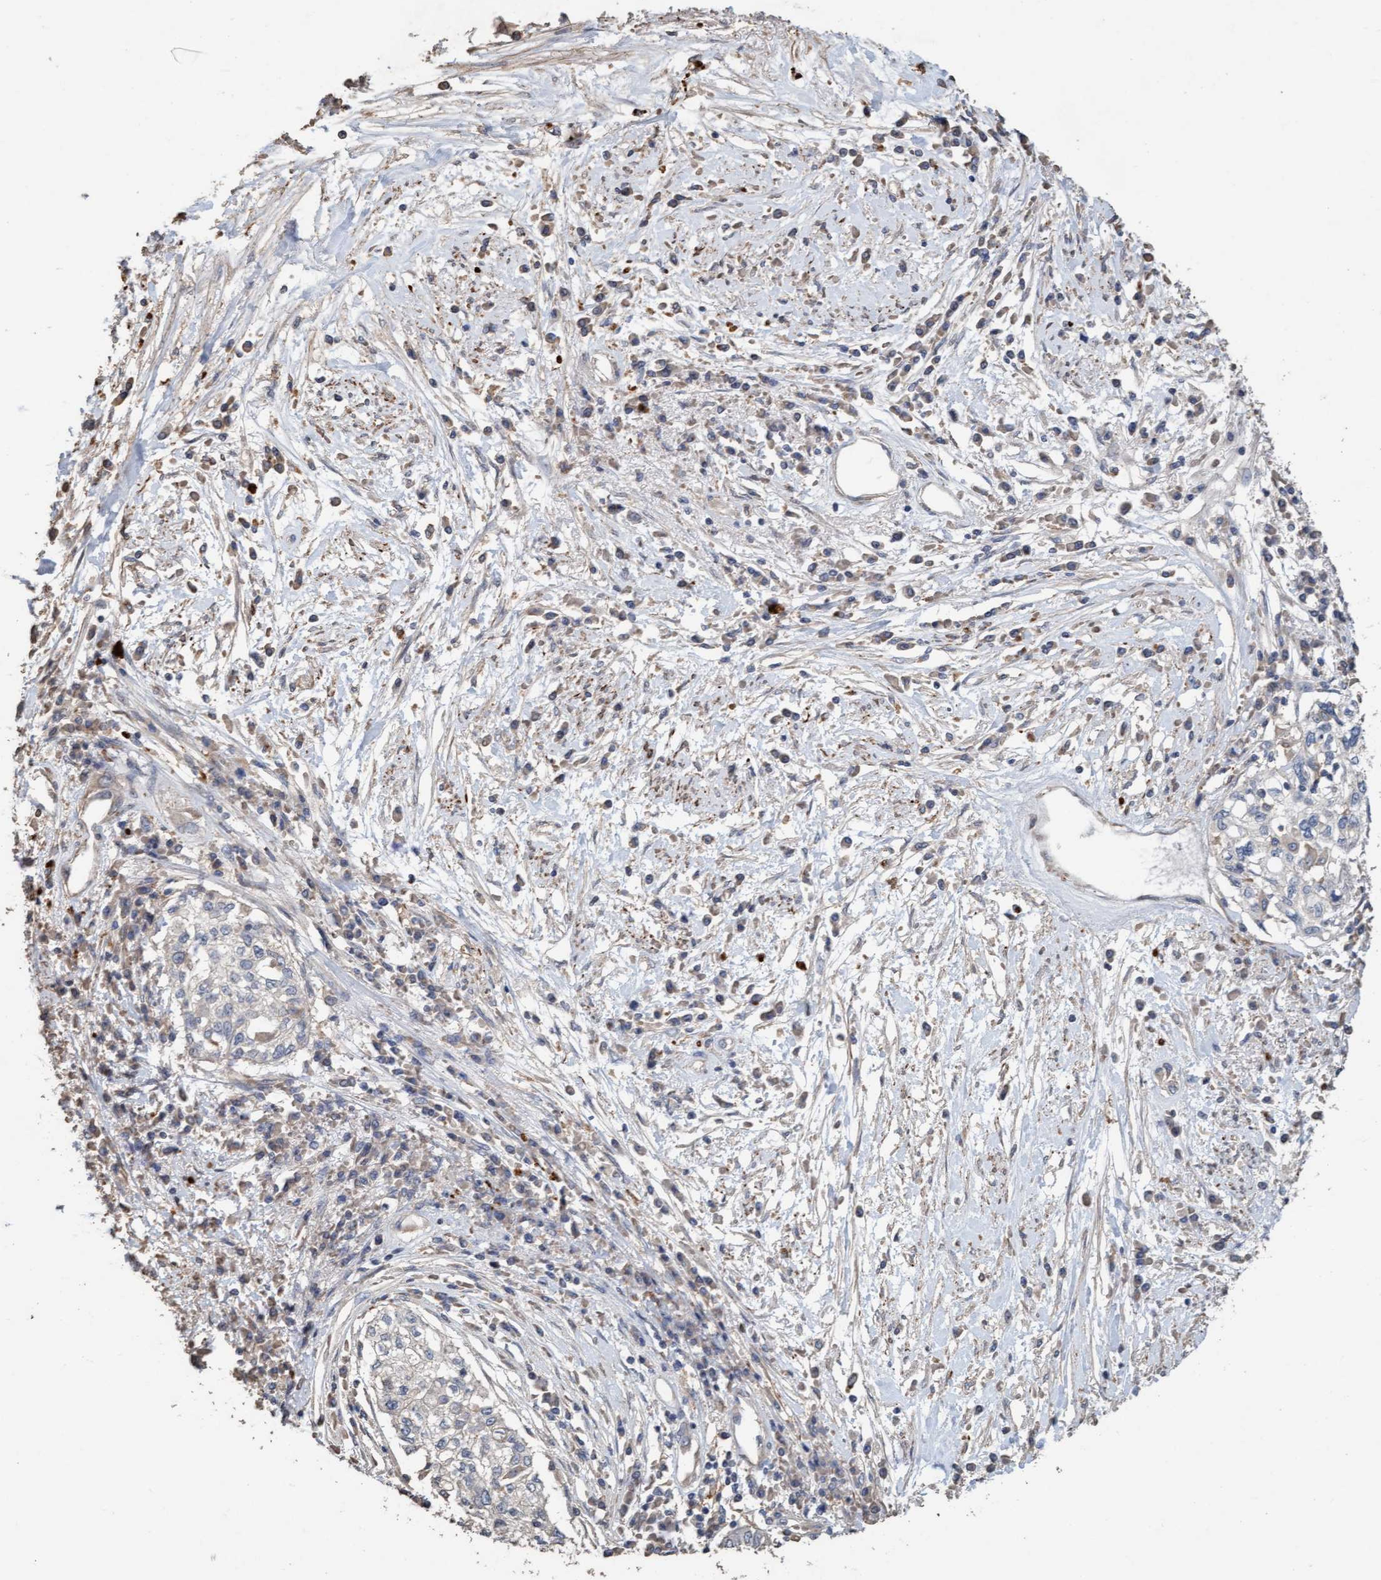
{"staining": {"intensity": "negative", "quantity": "none", "location": "none"}, "tissue": "cervical cancer", "cell_type": "Tumor cells", "image_type": "cancer", "snomed": [{"axis": "morphology", "description": "Squamous cell carcinoma, NOS"}, {"axis": "topography", "description": "Cervix"}], "caption": "DAB (3,3'-diaminobenzidine) immunohistochemical staining of squamous cell carcinoma (cervical) shows no significant positivity in tumor cells.", "gene": "LONRF1", "patient": {"sex": "female", "age": 57}}